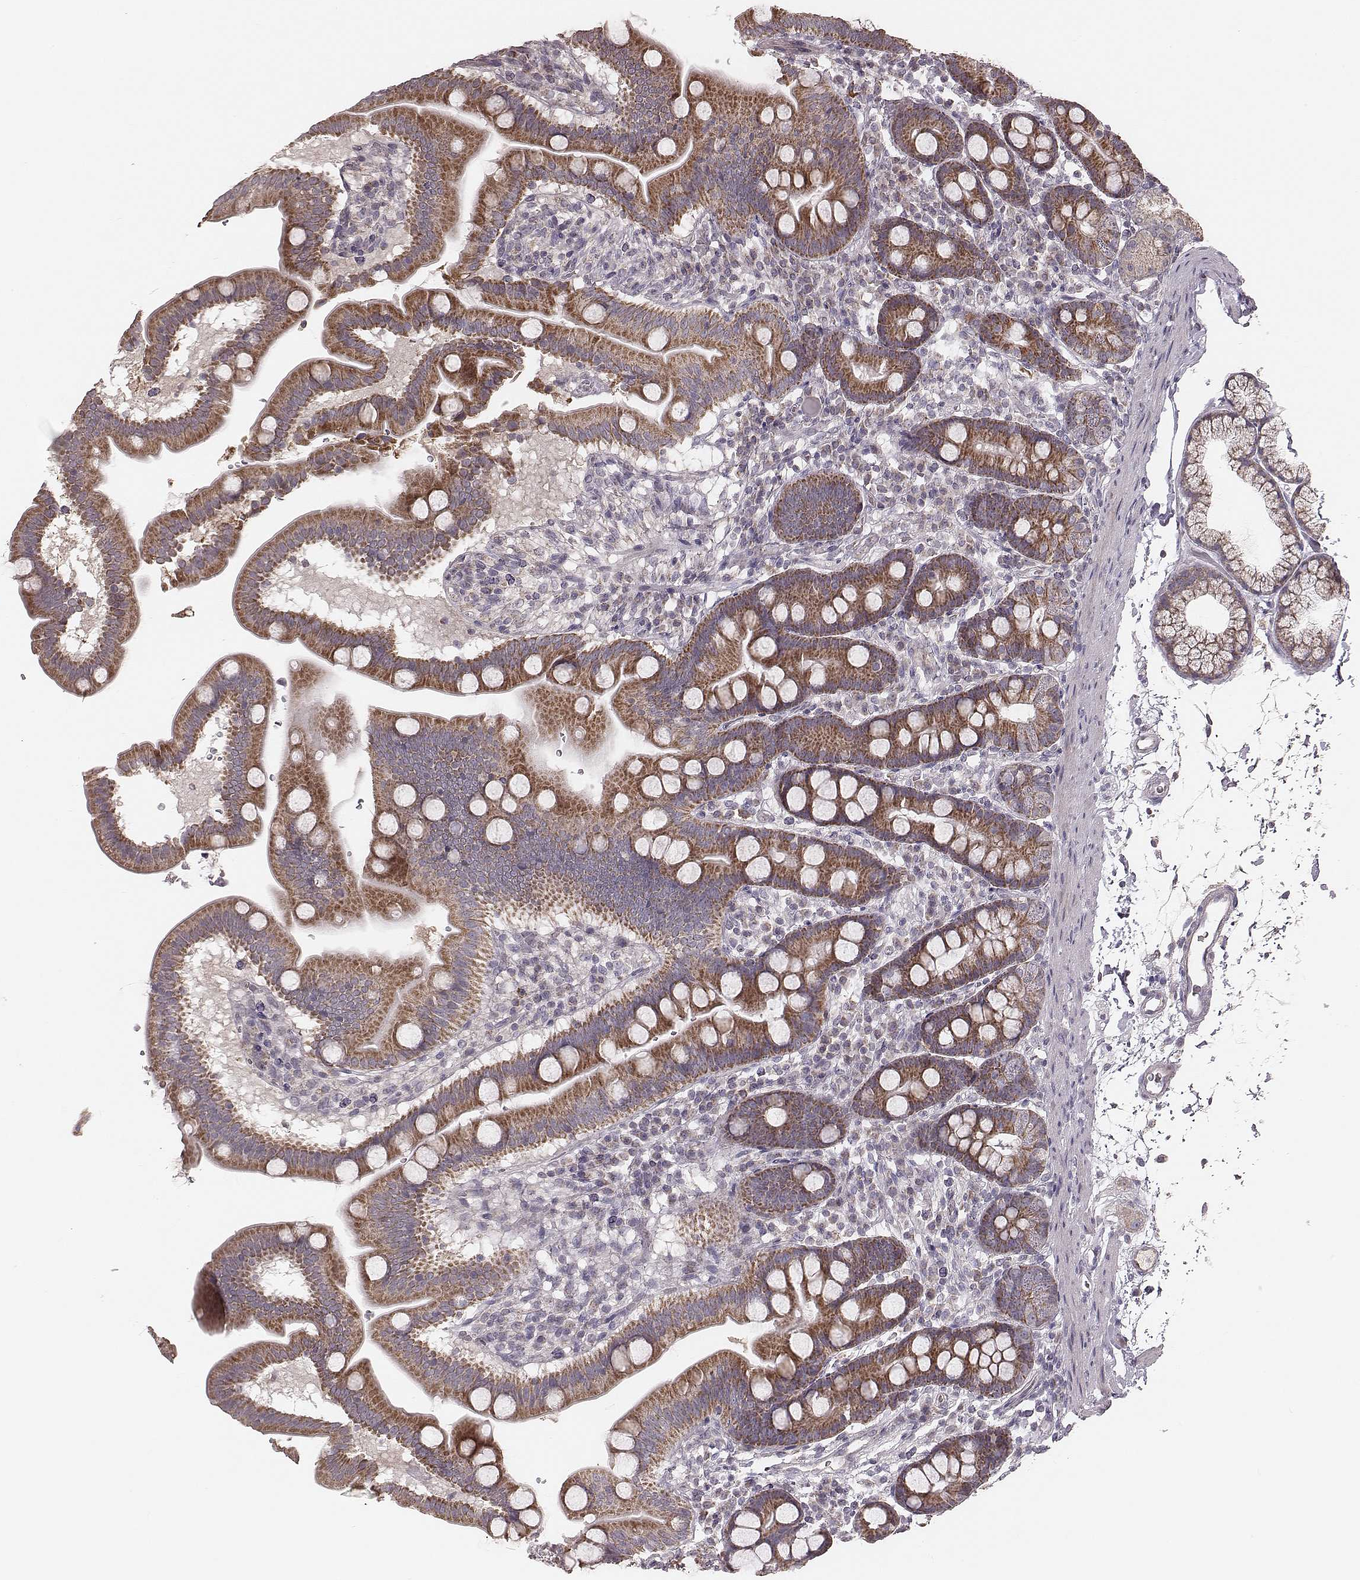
{"staining": {"intensity": "moderate", "quantity": ">75%", "location": "cytoplasmic/membranous"}, "tissue": "duodenum", "cell_type": "Glandular cells", "image_type": "normal", "snomed": [{"axis": "morphology", "description": "Normal tissue, NOS"}, {"axis": "topography", "description": "Pancreas"}, {"axis": "topography", "description": "Duodenum"}], "caption": "Moderate cytoplasmic/membranous protein expression is identified in about >75% of glandular cells in duodenum.", "gene": "MRPS27", "patient": {"sex": "male", "age": 59}}